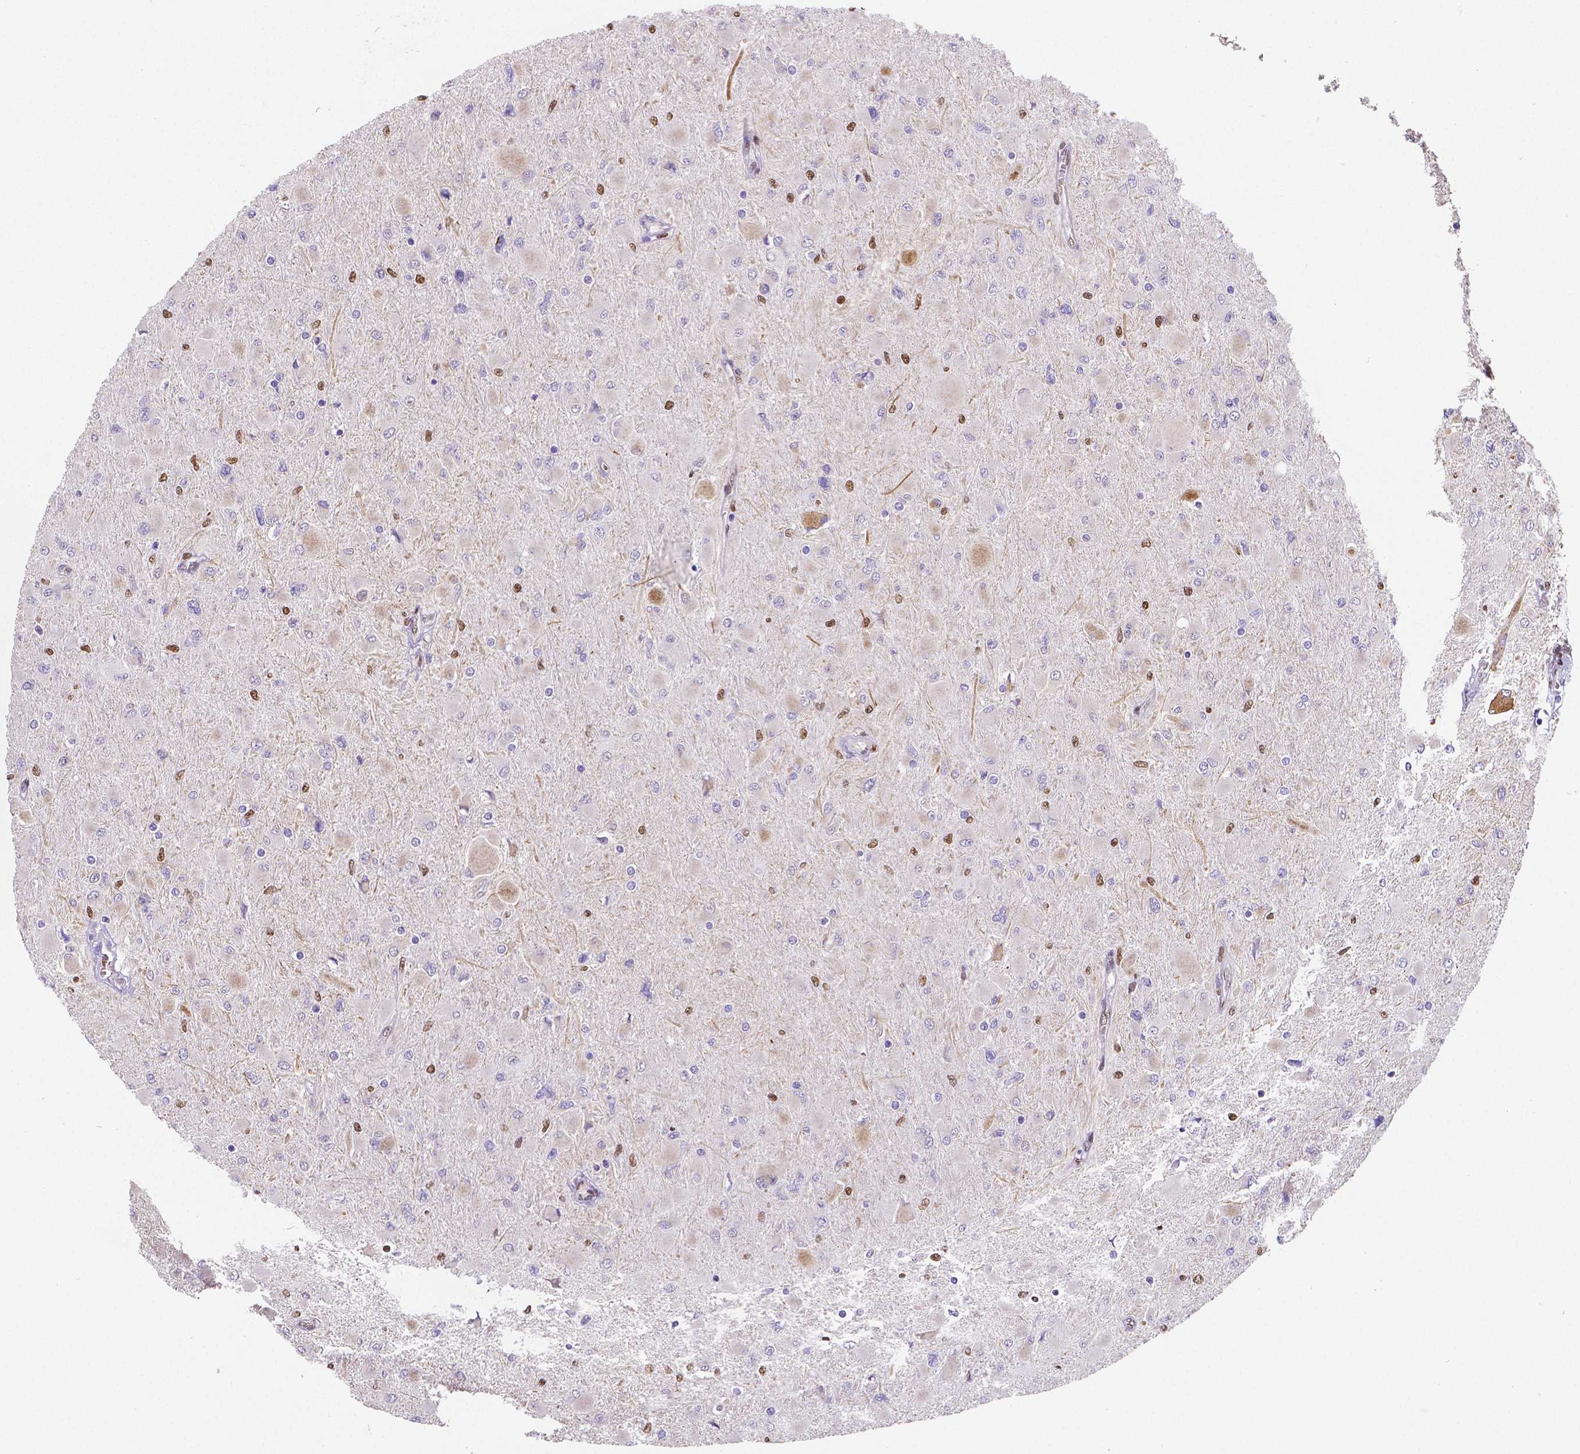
{"staining": {"intensity": "negative", "quantity": "none", "location": "none"}, "tissue": "glioma", "cell_type": "Tumor cells", "image_type": "cancer", "snomed": [{"axis": "morphology", "description": "Glioma, malignant, High grade"}, {"axis": "topography", "description": "Cerebral cortex"}], "caption": "The immunohistochemistry (IHC) image has no significant positivity in tumor cells of glioma tissue. The staining was performed using DAB to visualize the protein expression in brown, while the nuclei were stained in blue with hematoxylin (Magnification: 20x).", "gene": "MEF2C", "patient": {"sex": "female", "age": 36}}